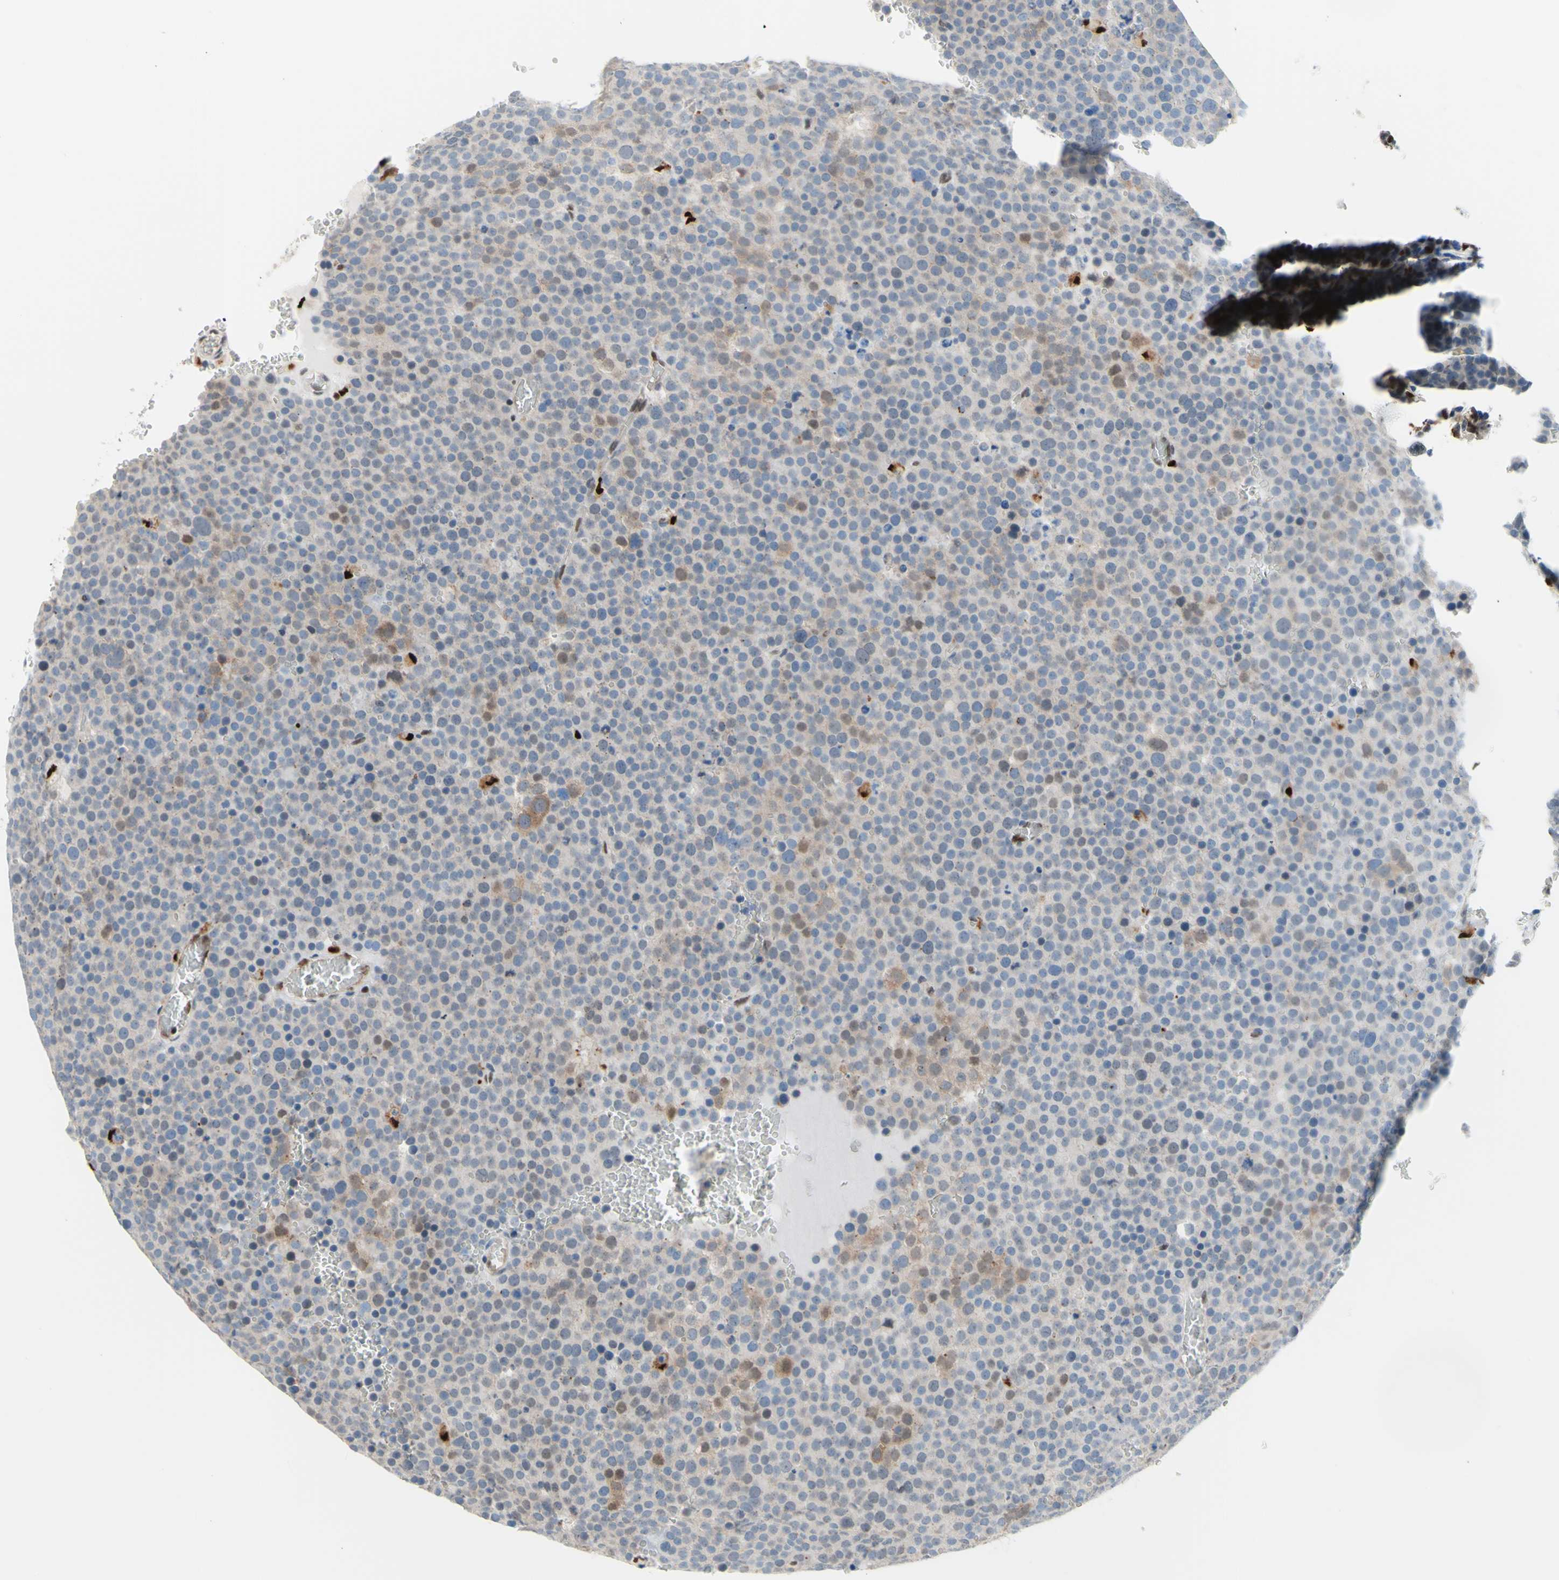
{"staining": {"intensity": "negative", "quantity": "none", "location": "none"}, "tissue": "testis cancer", "cell_type": "Tumor cells", "image_type": "cancer", "snomed": [{"axis": "morphology", "description": "Seminoma, NOS"}, {"axis": "topography", "description": "Testis"}], "caption": "Immunohistochemical staining of testis seminoma reveals no significant expression in tumor cells. The staining was performed using DAB to visualize the protein expression in brown, while the nuclei were stained in blue with hematoxylin (Magnification: 20x).", "gene": "EED", "patient": {"sex": "male", "age": 71}}